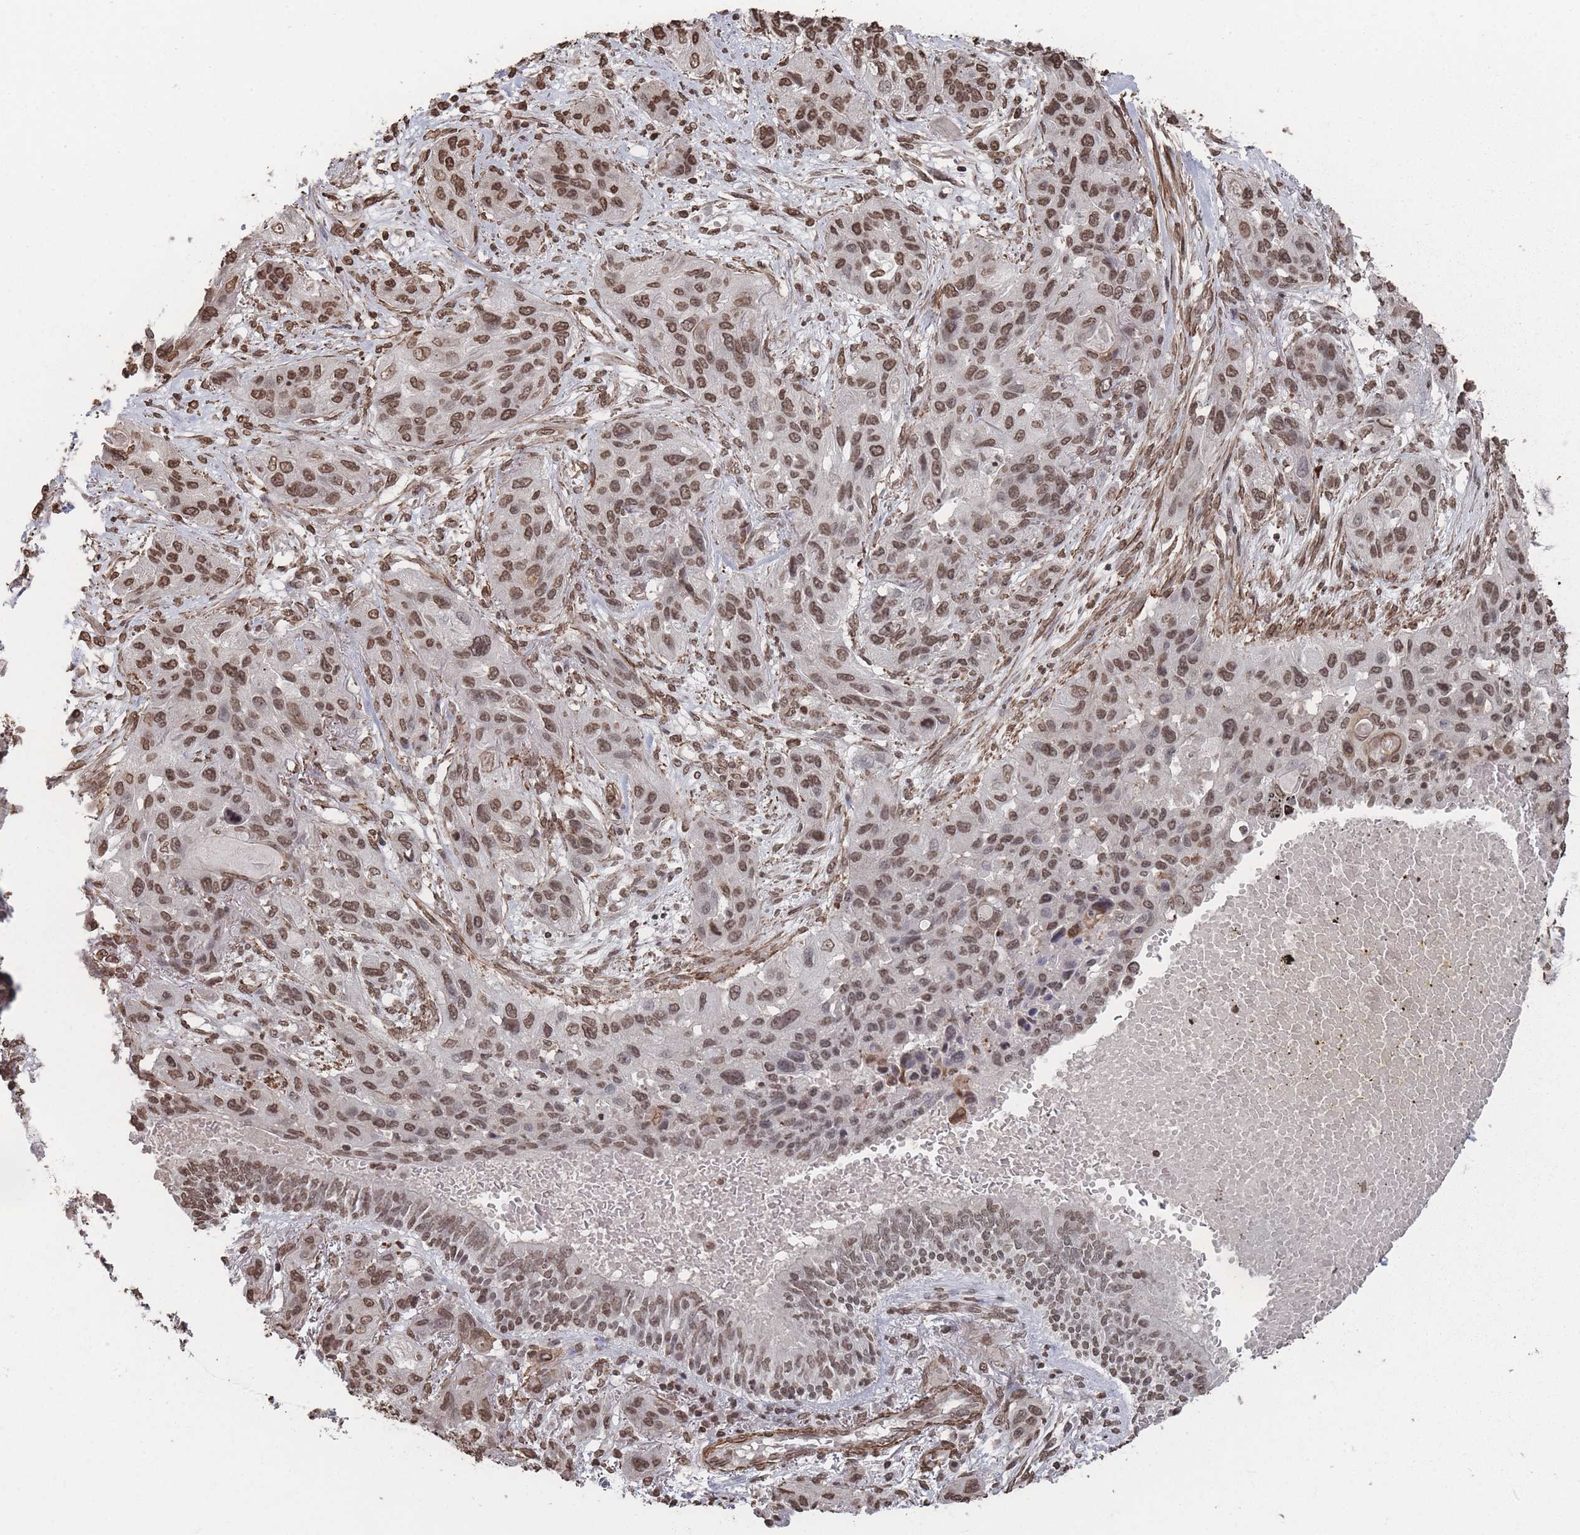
{"staining": {"intensity": "moderate", "quantity": ">75%", "location": "nuclear"}, "tissue": "lung cancer", "cell_type": "Tumor cells", "image_type": "cancer", "snomed": [{"axis": "morphology", "description": "Squamous cell carcinoma, NOS"}, {"axis": "topography", "description": "Lung"}], "caption": "The histopathology image reveals staining of lung squamous cell carcinoma, revealing moderate nuclear protein staining (brown color) within tumor cells.", "gene": "PLEKHG5", "patient": {"sex": "female", "age": 70}}